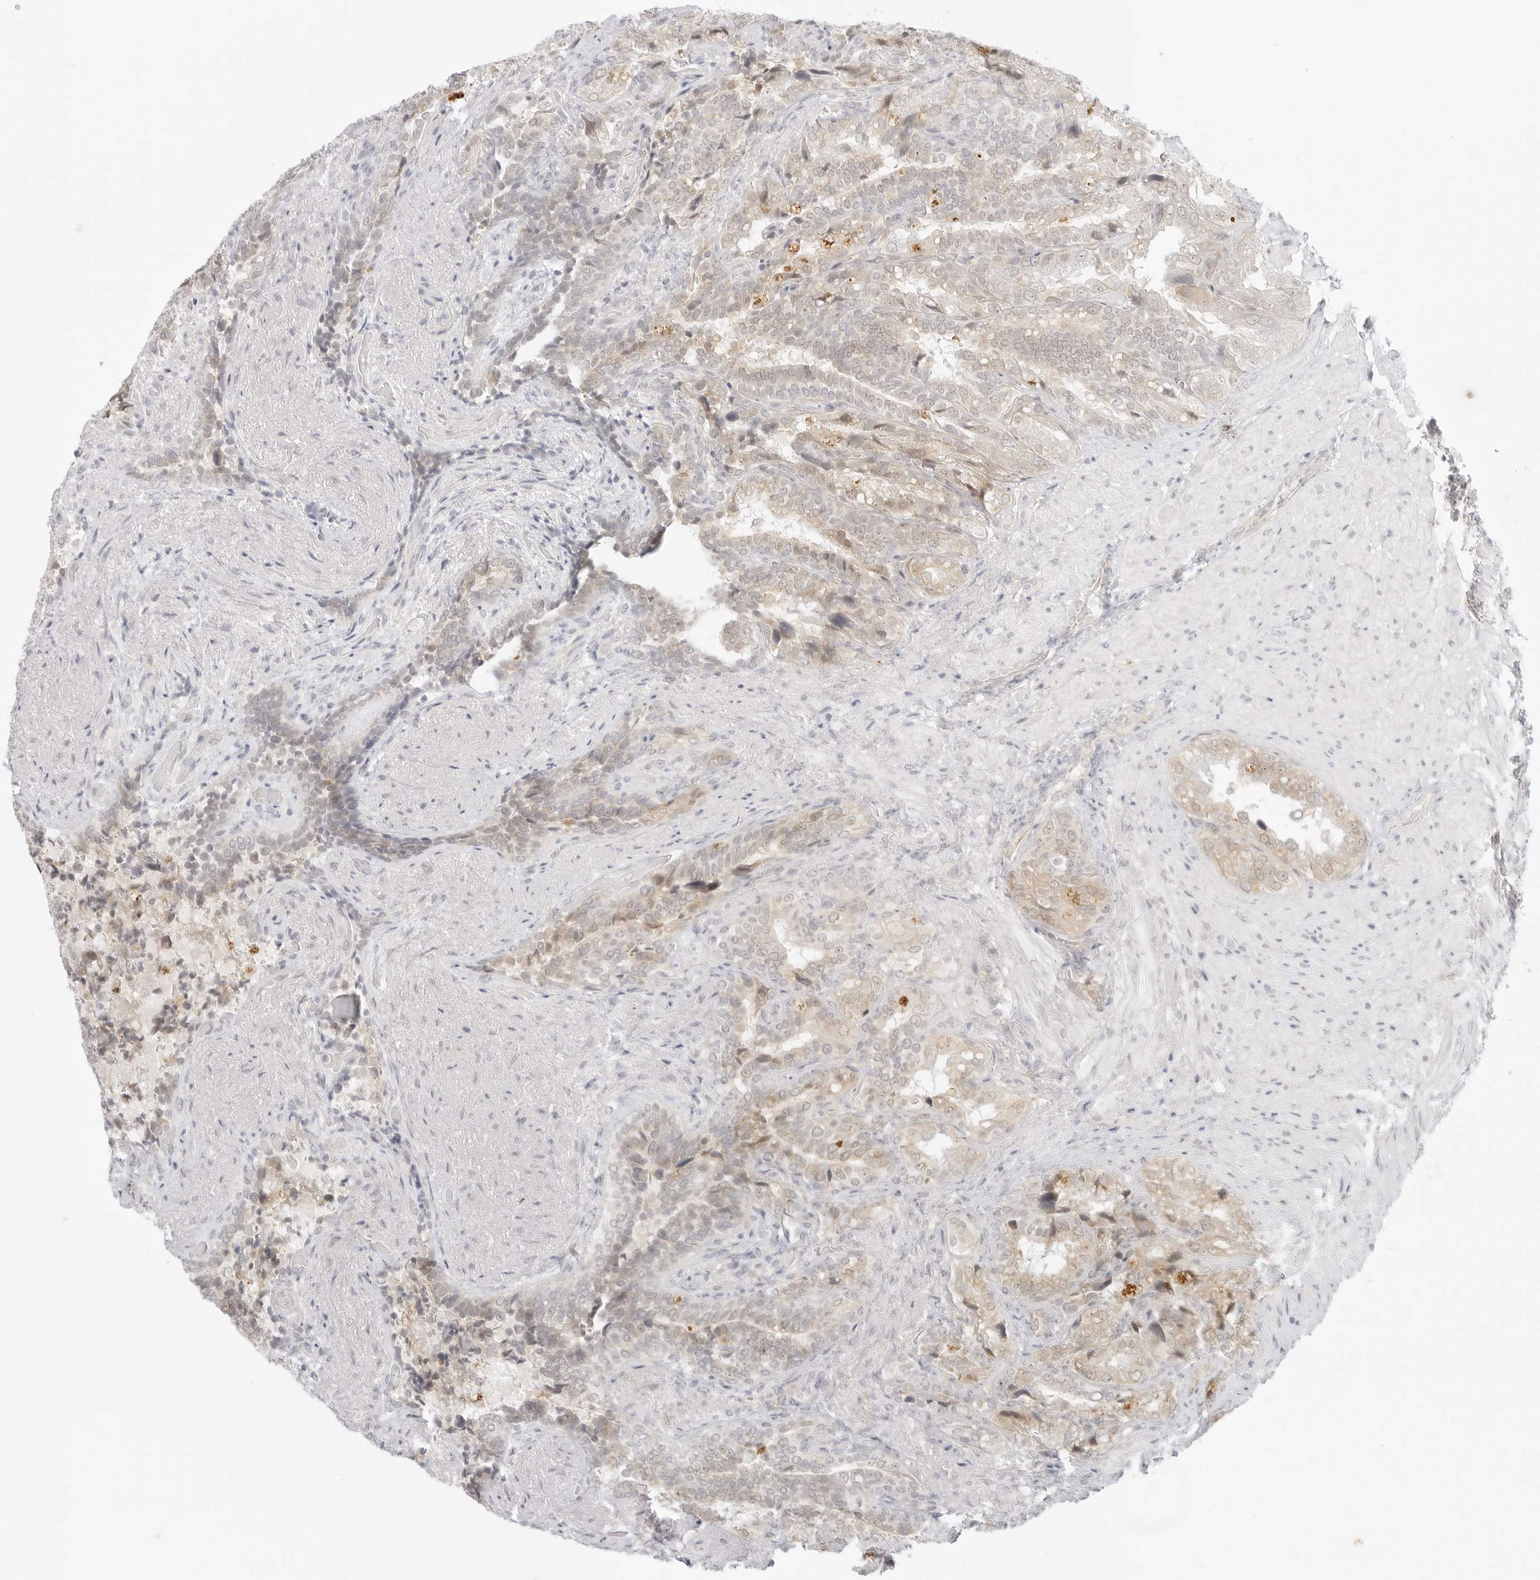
{"staining": {"intensity": "moderate", "quantity": "25%-75%", "location": "nuclear"}, "tissue": "seminal vesicle", "cell_type": "Glandular cells", "image_type": "normal", "snomed": [{"axis": "morphology", "description": "Normal tissue, NOS"}, {"axis": "topography", "description": "Seminal veicle"}, {"axis": "topography", "description": "Peripheral nerve tissue"}], "caption": "Approximately 25%-75% of glandular cells in benign human seminal vesicle display moderate nuclear protein staining as visualized by brown immunohistochemical staining.", "gene": "MED18", "patient": {"sex": "male", "age": 63}}